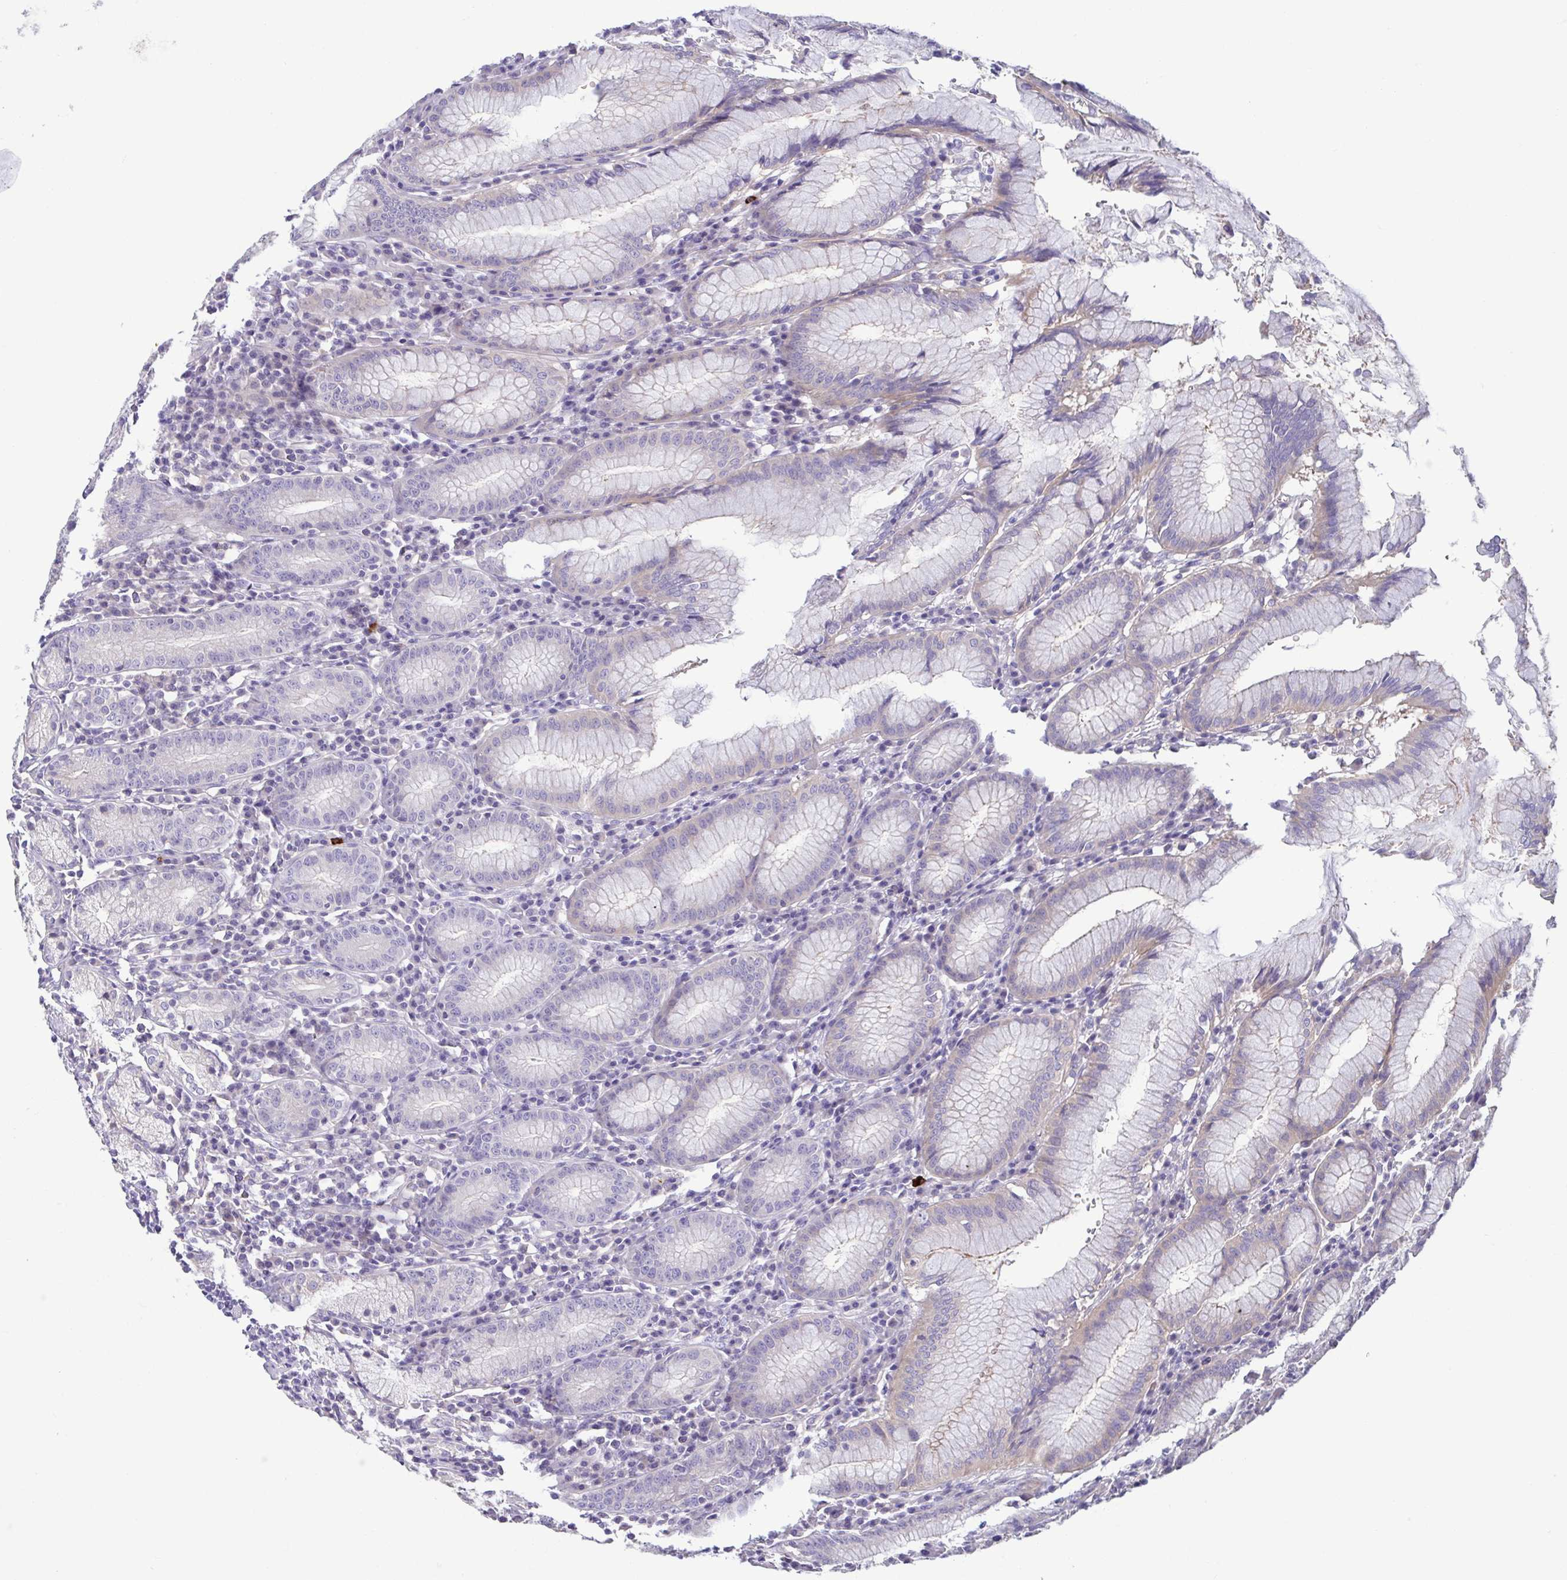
{"staining": {"intensity": "weak", "quantity": "<25%", "location": "cytoplasmic/membranous"}, "tissue": "stomach", "cell_type": "Glandular cells", "image_type": "normal", "snomed": [{"axis": "morphology", "description": "Normal tissue, NOS"}, {"axis": "topography", "description": "Stomach"}], "caption": "Immunohistochemistry (IHC) of normal stomach demonstrates no positivity in glandular cells.", "gene": "LMF2", "patient": {"sex": "male", "age": 55}}